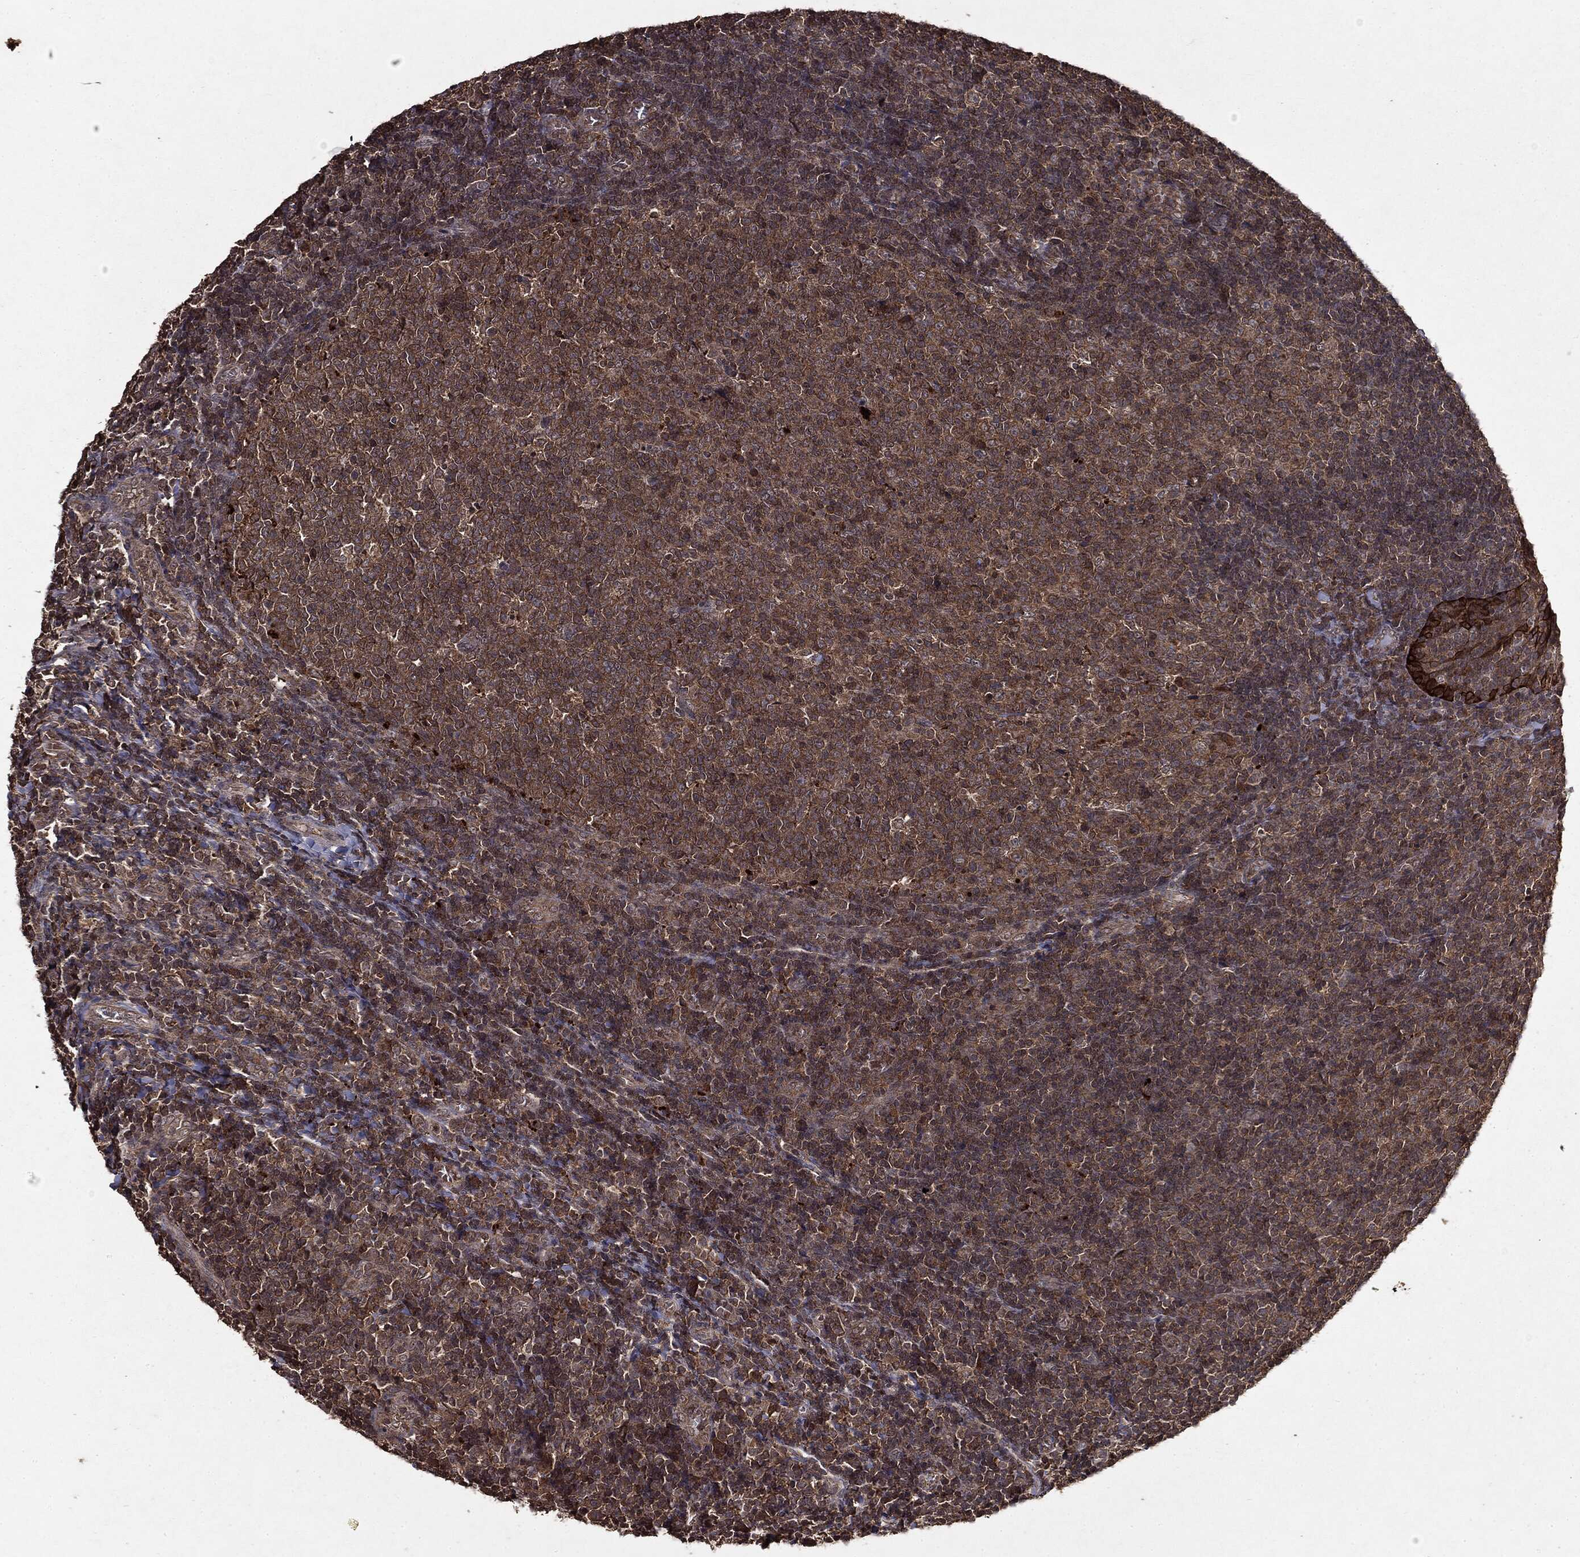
{"staining": {"intensity": "weak", "quantity": ">75%", "location": "cytoplasmic/membranous"}, "tissue": "tonsil", "cell_type": "Germinal center cells", "image_type": "normal", "snomed": [{"axis": "morphology", "description": "Normal tissue, NOS"}, {"axis": "topography", "description": "Tonsil"}], "caption": "Brown immunohistochemical staining in unremarkable human tonsil exhibits weak cytoplasmic/membranous staining in about >75% of germinal center cells. (Brightfield microscopy of DAB IHC at high magnification).", "gene": "MTOR", "patient": {"sex": "female", "age": 5}}